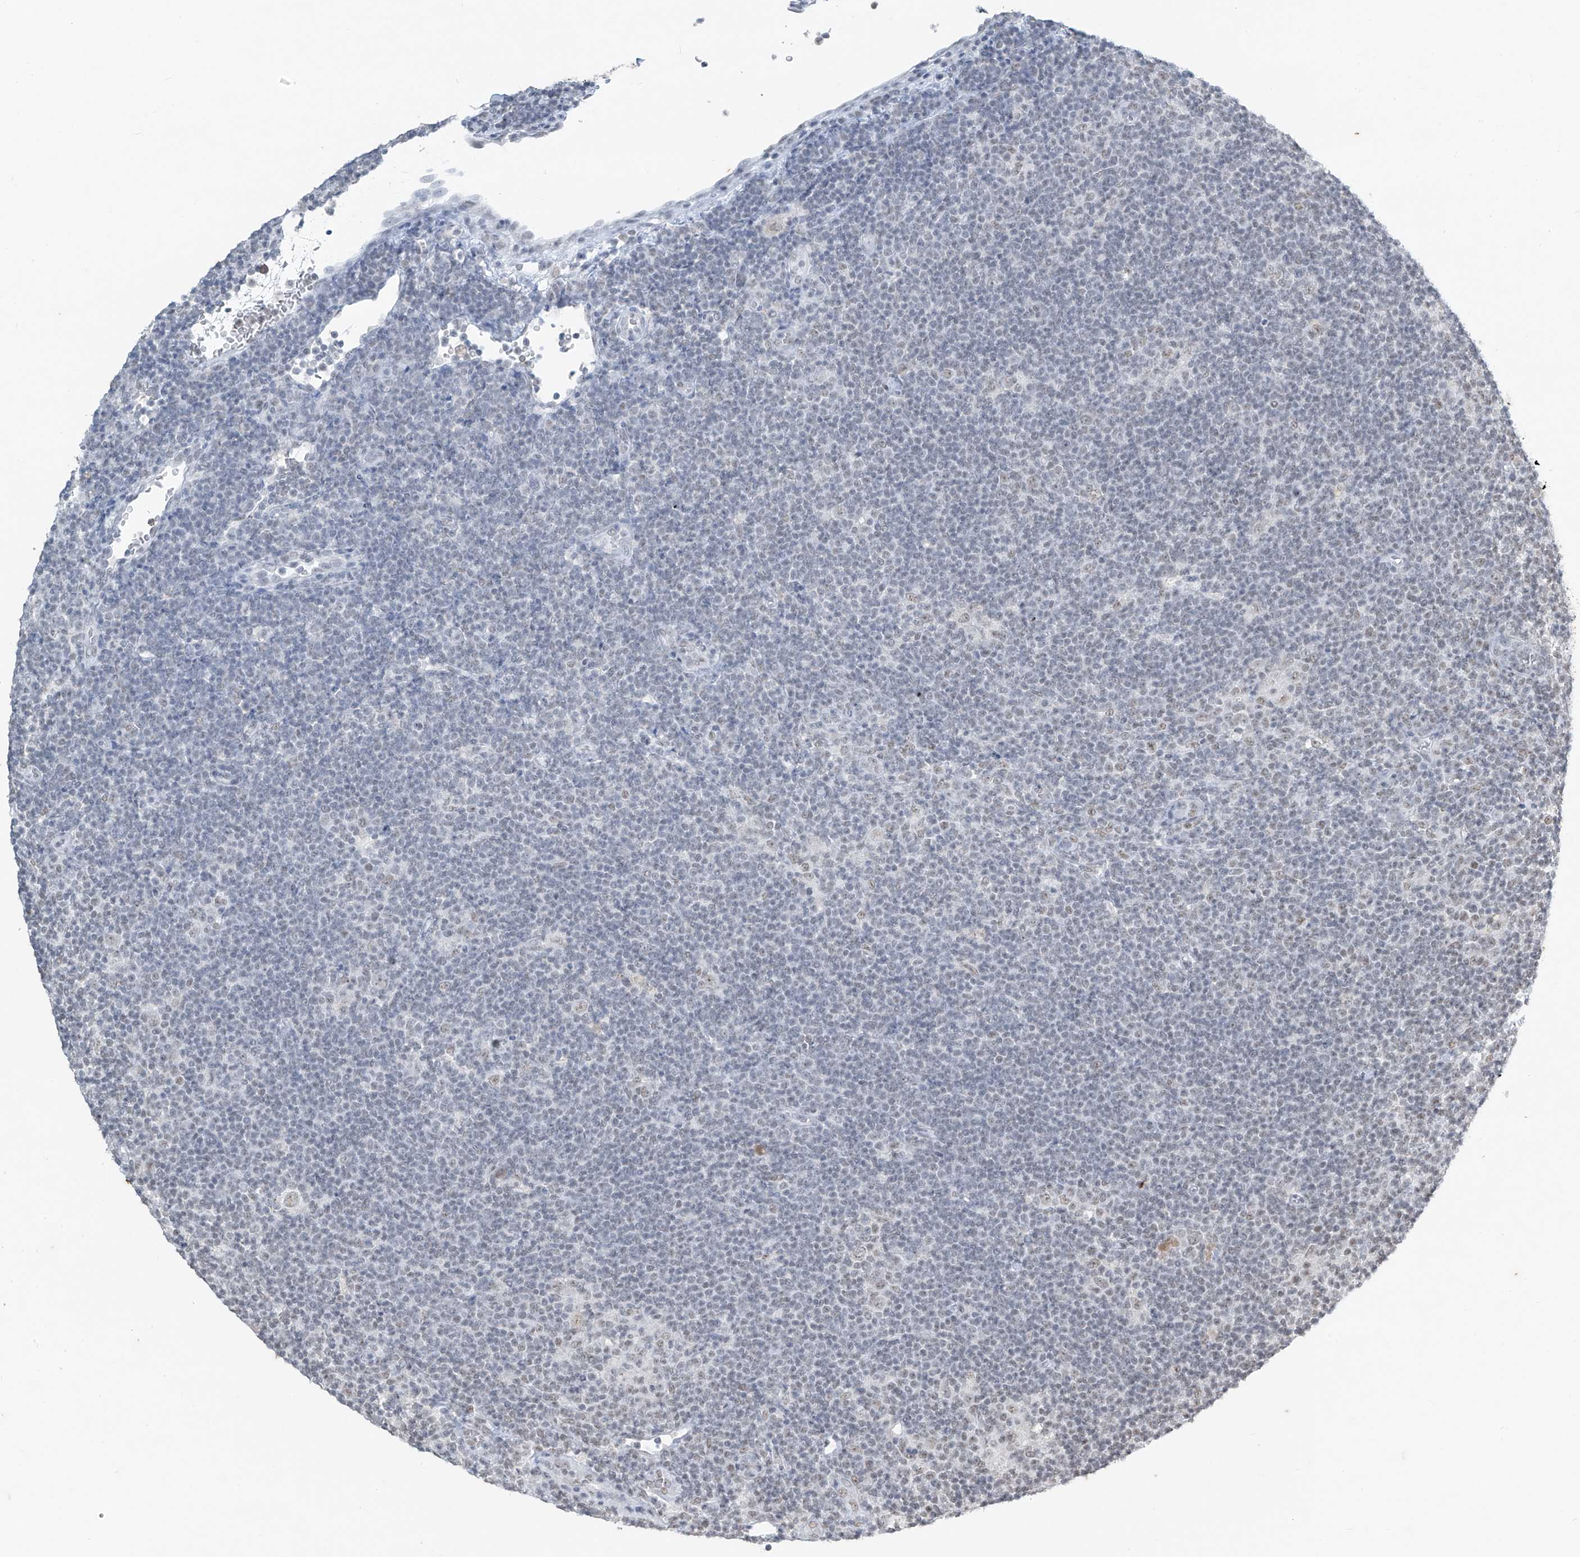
{"staining": {"intensity": "negative", "quantity": "none", "location": "none"}, "tissue": "lymphoma", "cell_type": "Tumor cells", "image_type": "cancer", "snomed": [{"axis": "morphology", "description": "Hodgkin's disease, NOS"}, {"axis": "topography", "description": "Lymph node"}], "caption": "DAB (3,3'-diaminobenzidine) immunohistochemical staining of human Hodgkin's disease demonstrates no significant expression in tumor cells.", "gene": "TFEC", "patient": {"sex": "female", "age": 57}}